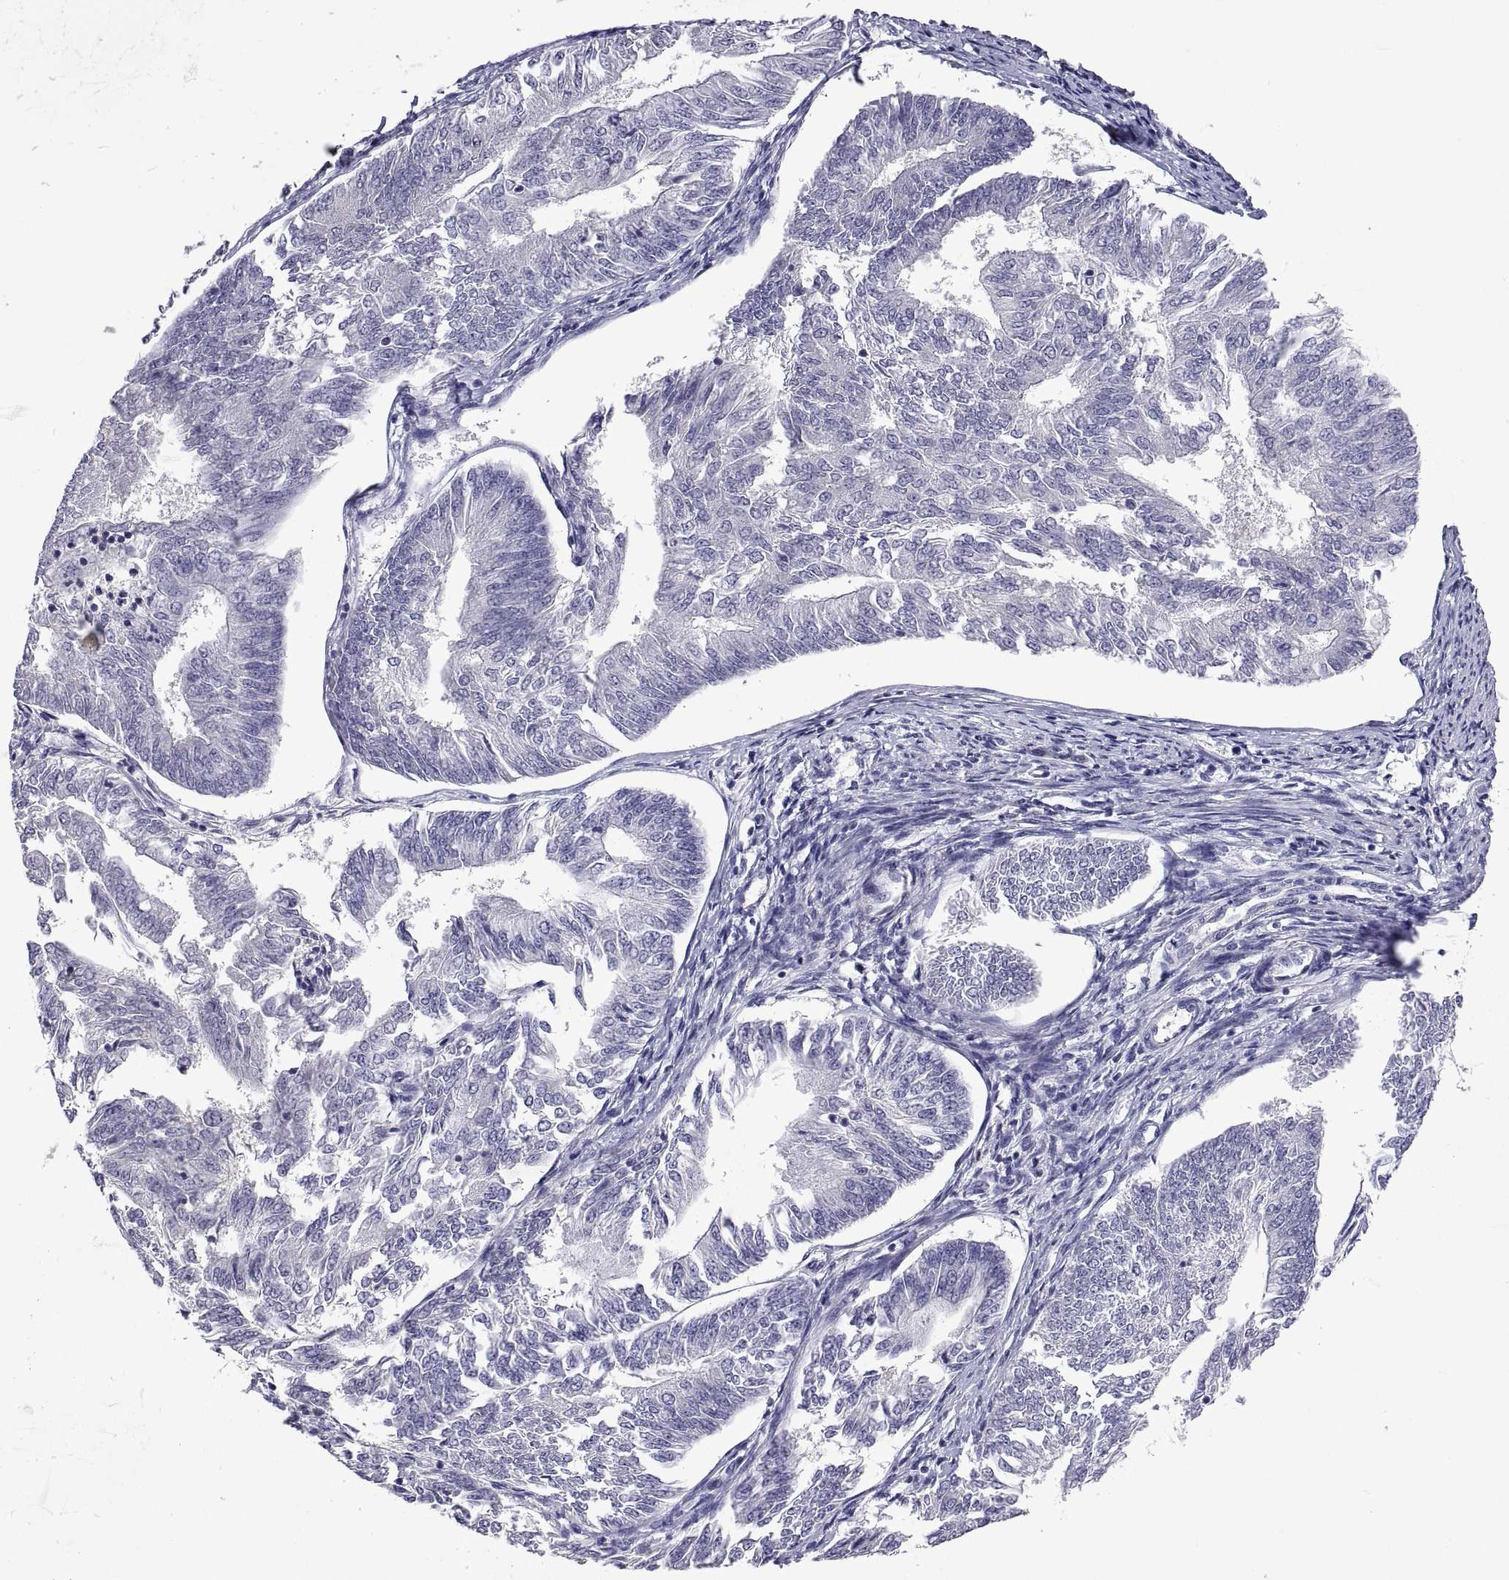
{"staining": {"intensity": "negative", "quantity": "none", "location": "none"}, "tissue": "endometrial cancer", "cell_type": "Tumor cells", "image_type": "cancer", "snomed": [{"axis": "morphology", "description": "Adenocarcinoma, NOS"}, {"axis": "topography", "description": "Endometrium"}], "caption": "This is a image of immunohistochemistry staining of endometrial adenocarcinoma, which shows no expression in tumor cells.", "gene": "MS4A1", "patient": {"sex": "female", "age": 58}}